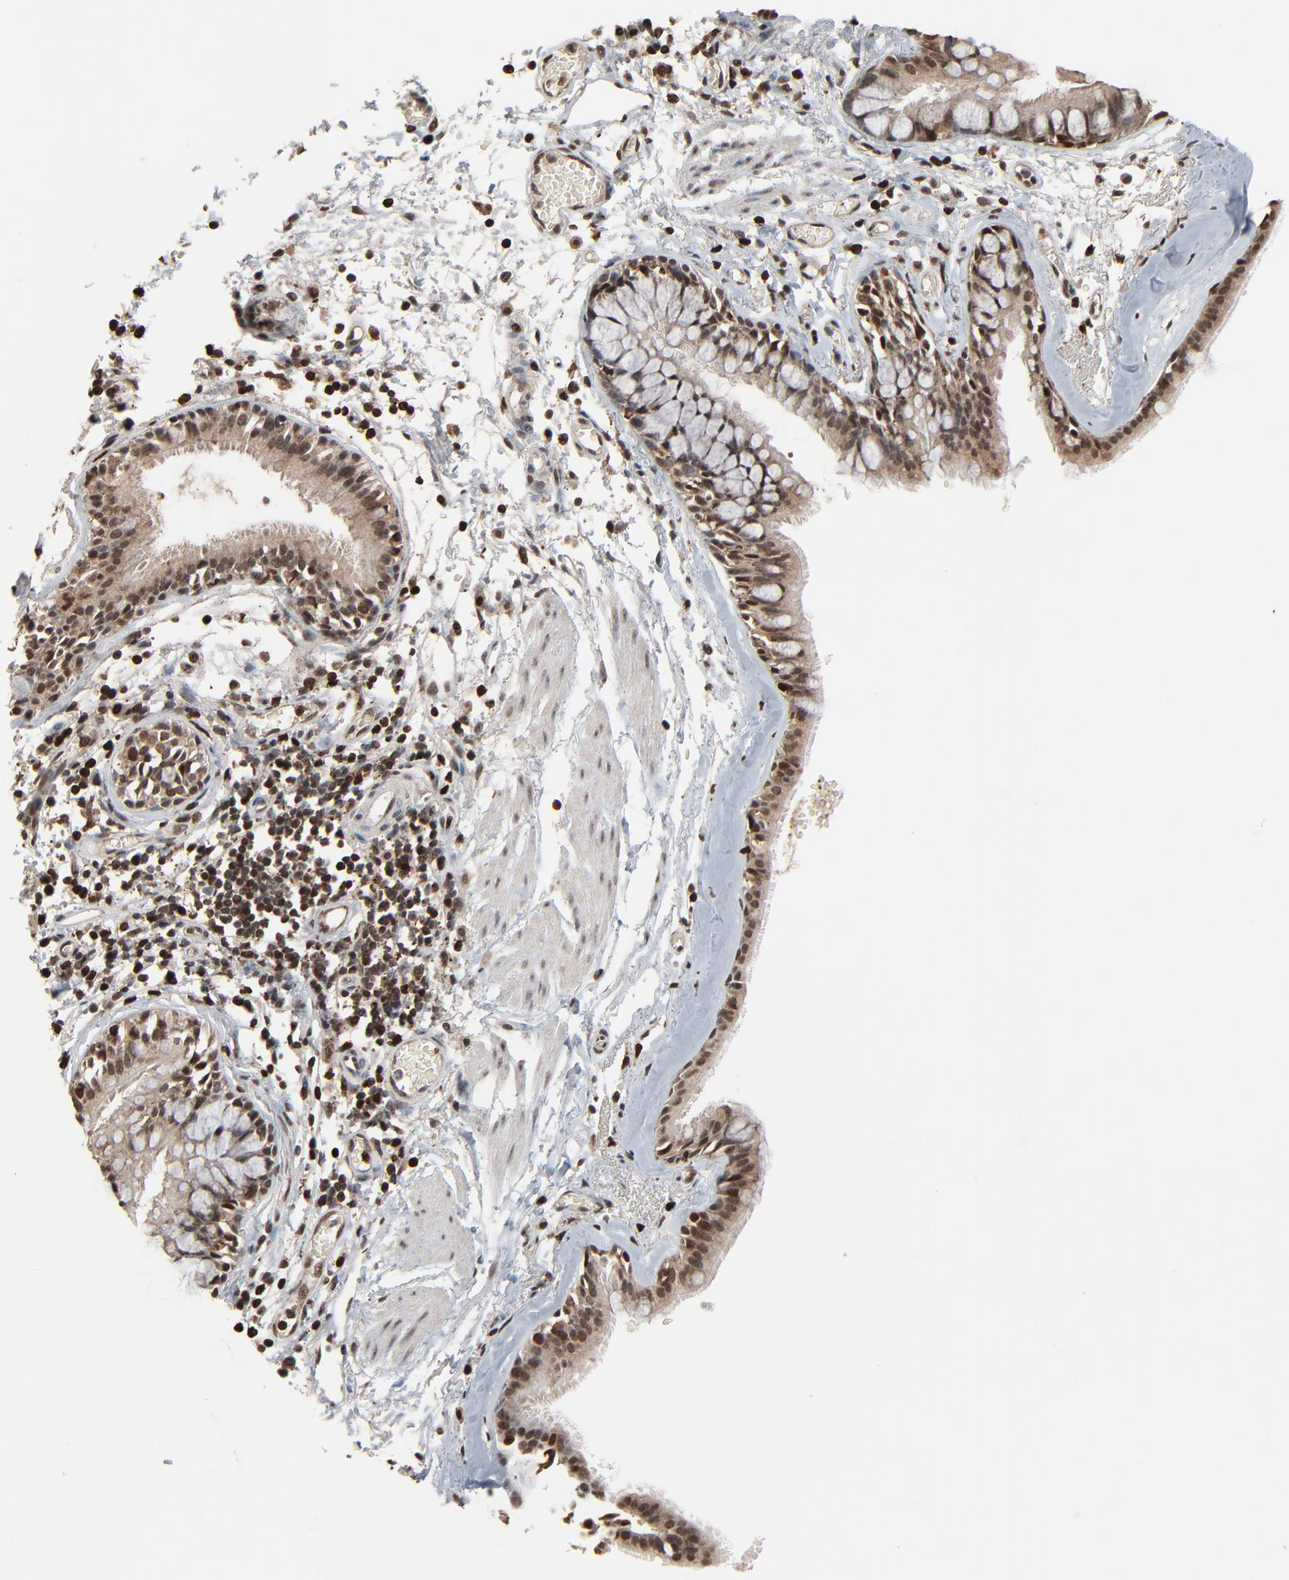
{"staining": {"intensity": "strong", "quantity": ">75%", "location": "cytoplasmic/membranous,nuclear"}, "tissue": "bronchus", "cell_type": "Respiratory epithelial cells", "image_type": "normal", "snomed": [{"axis": "morphology", "description": "Normal tissue, NOS"}, {"axis": "topography", "description": "Bronchus"}, {"axis": "topography", "description": "Lung"}], "caption": "Bronchus stained with immunohistochemistry shows strong cytoplasmic/membranous,nuclear staining in about >75% of respiratory epithelial cells.", "gene": "RPS6KA3", "patient": {"sex": "female", "age": 56}}